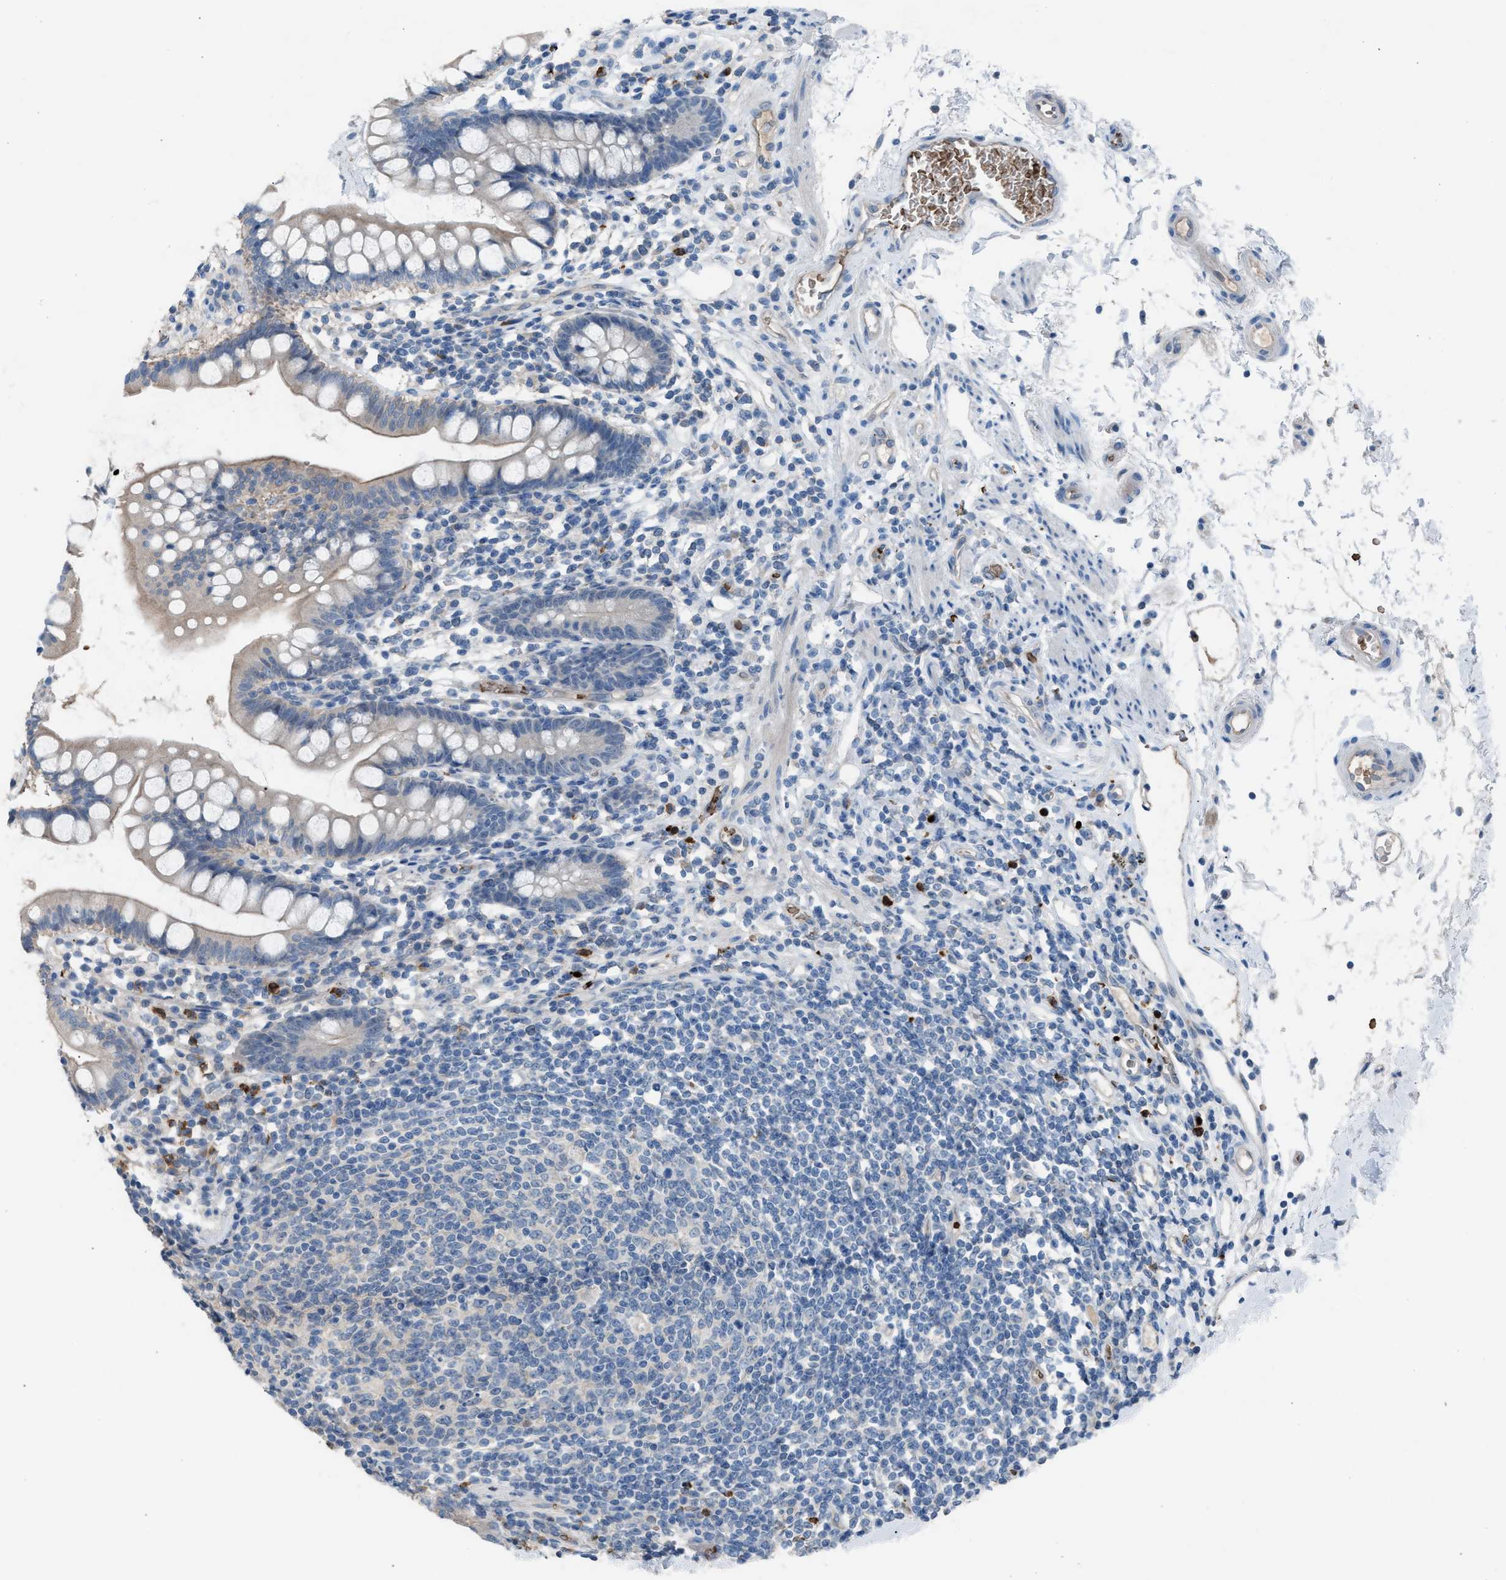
{"staining": {"intensity": "negative", "quantity": "none", "location": "none"}, "tissue": "small intestine", "cell_type": "Glandular cells", "image_type": "normal", "snomed": [{"axis": "morphology", "description": "Normal tissue, NOS"}, {"axis": "topography", "description": "Small intestine"}], "caption": "Immunohistochemistry (IHC) histopathology image of normal human small intestine stained for a protein (brown), which displays no staining in glandular cells.", "gene": "CFAP77", "patient": {"sex": "female", "age": 84}}